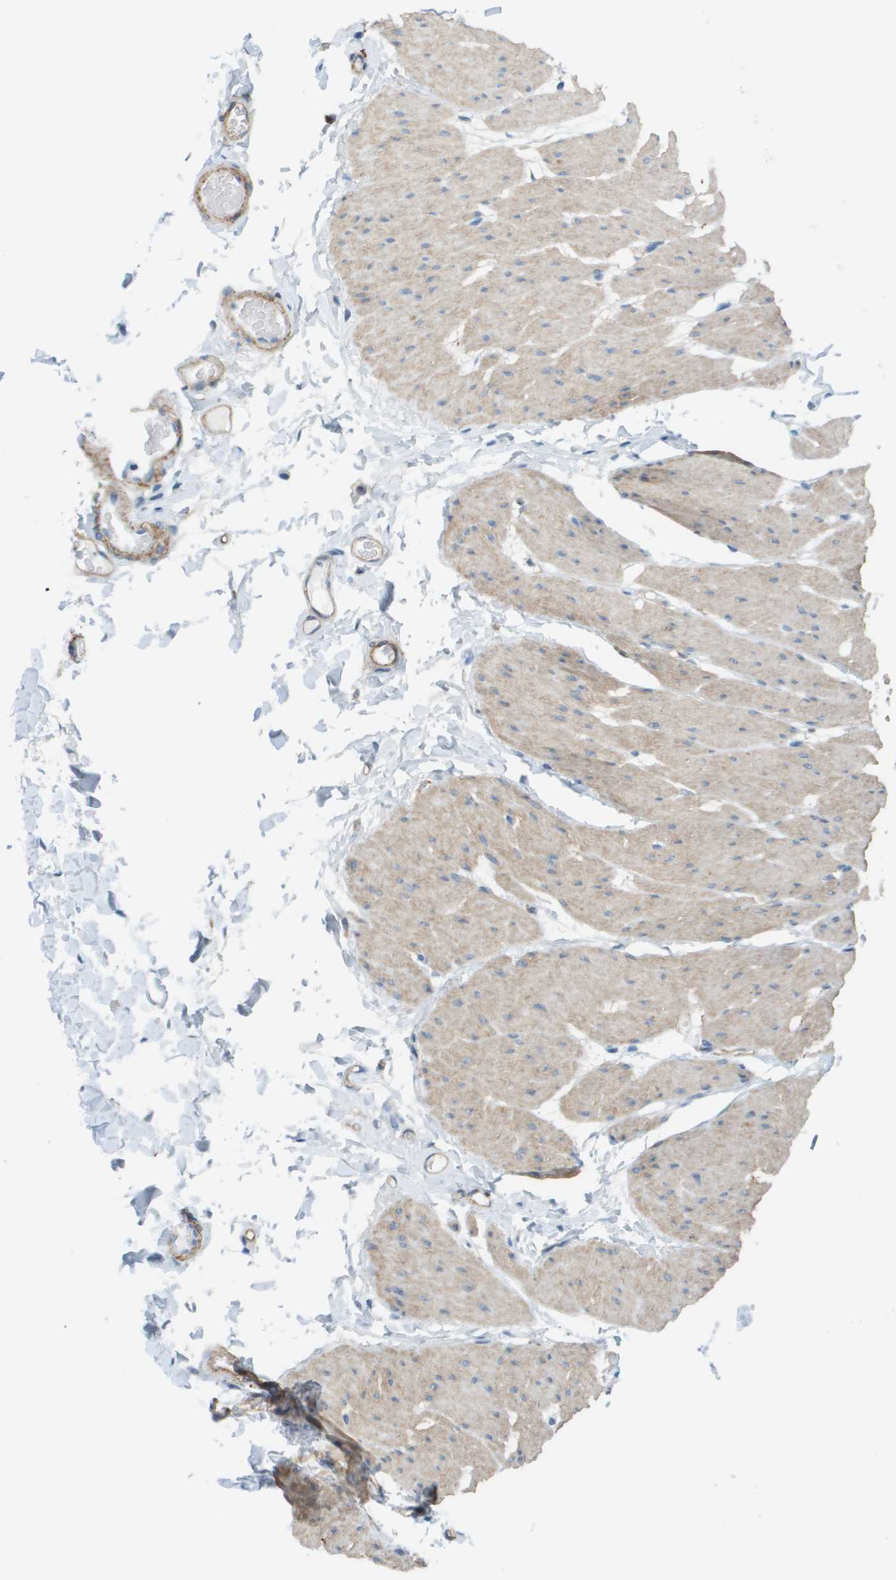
{"staining": {"intensity": "weak", "quantity": "25%-75%", "location": "cytoplasmic/membranous"}, "tissue": "smooth muscle", "cell_type": "Smooth muscle cells", "image_type": "normal", "snomed": [{"axis": "morphology", "description": "Normal tissue, NOS"}, {"axis": "topography", "description": "Smooth muscle"}, {"axis": "topography", "description": "Colon"}], "caption": "IHC of normal human smooth muscle demonstrates low levels of weak cytoplasmic/membranous expression in approximately 25%-75% of smooth muscle cells. The staining was performed using DAB (3,3'-diaminobenzidine) to visualize the protein expression in brown, while the nuclei were stained in blue with hematoxylin (Magnification: 20x).", "gene": "ZBTB43", "patient": {"sex": "male", "age": 67}}